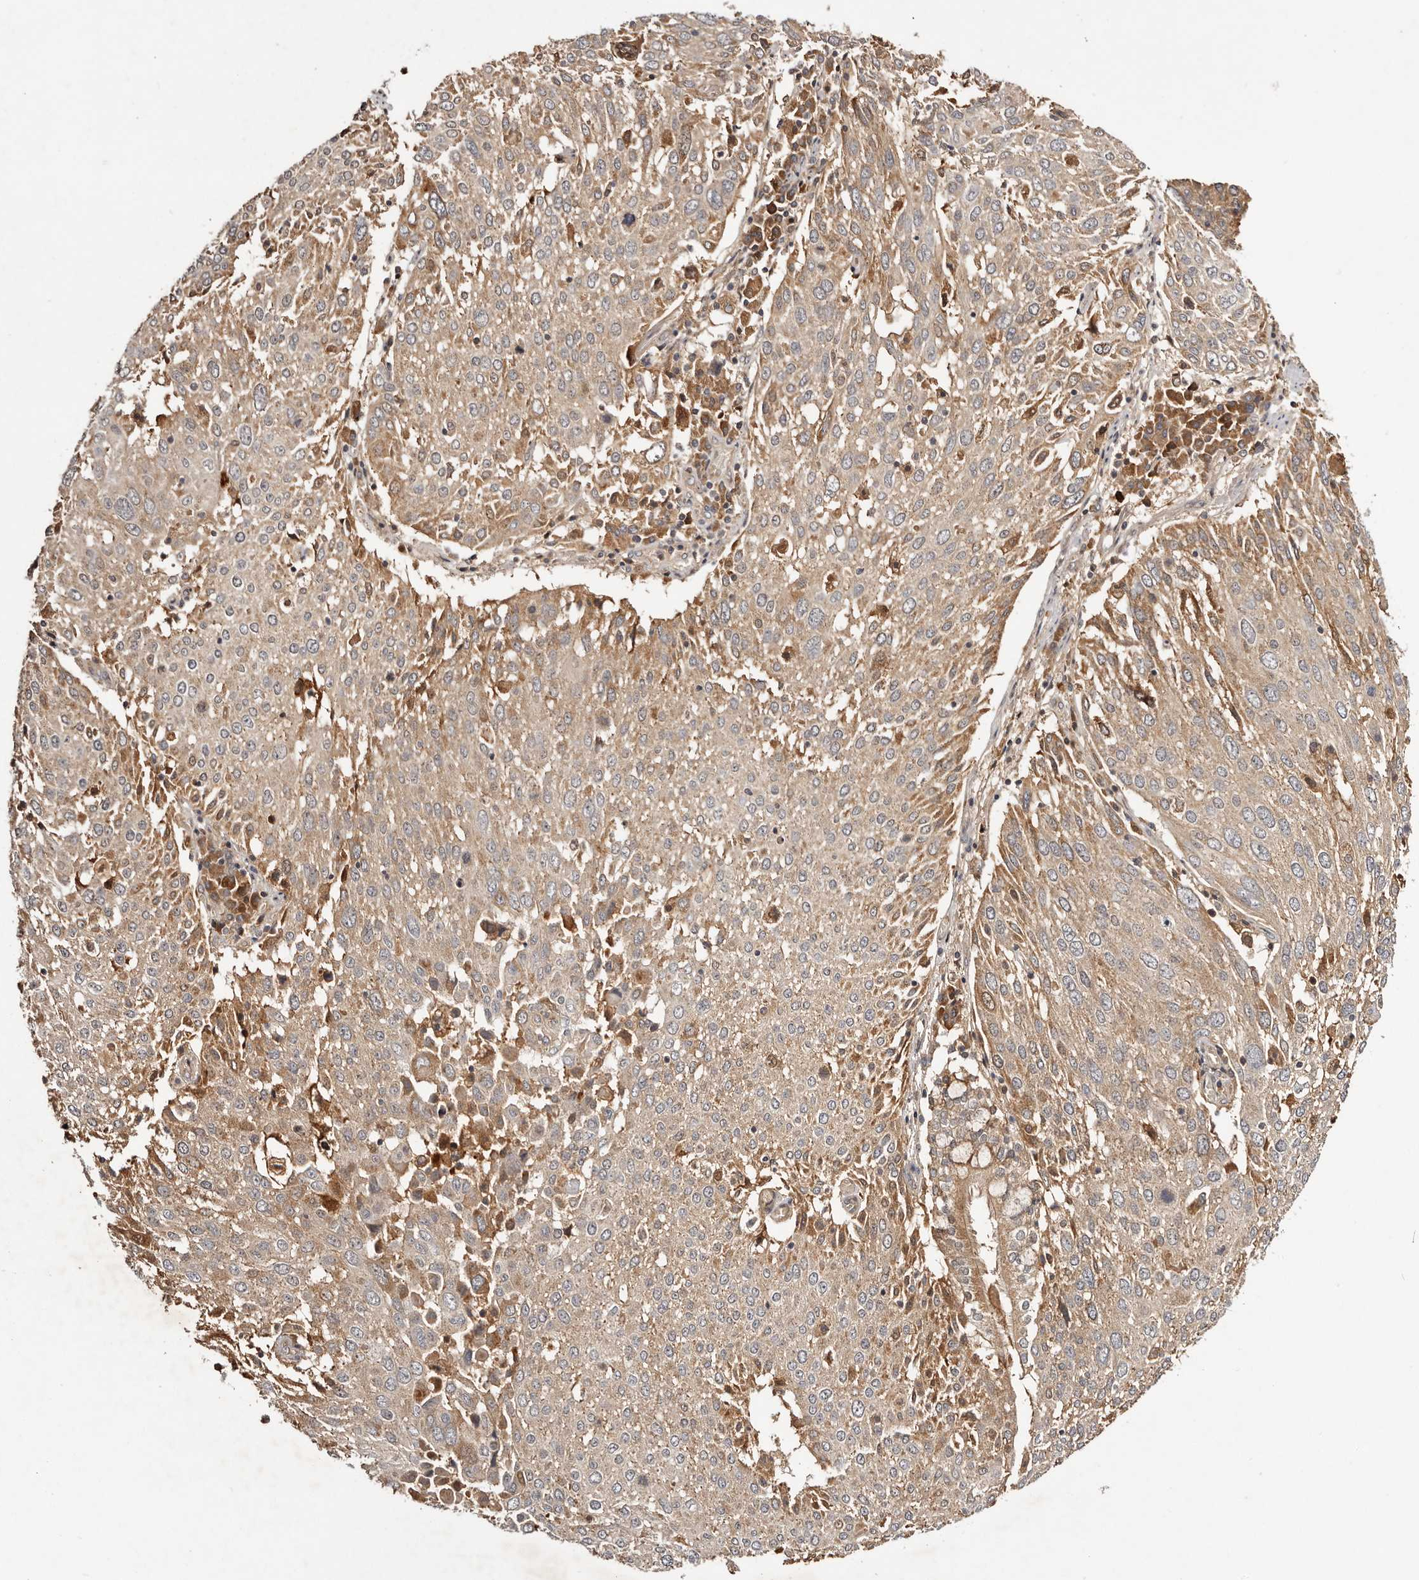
{"staining": {"intensity": "moderate", "quantity": "25%-75%", "location": "cytoplasmic/membranous"}, "tissue": "lung cancer", "cell_type": "Tumor cells", "image_type": "cancer", "snomed": [{"axis": "morphology", "description": "Squamous cell carcinoma, NOS"}, {"axis": "topography", "description": "Lung"}], "caption": "Lung cancer stained for a protein (brown) shows moderate cytoplasmic/membranous positive positivity in approximately 25%-75% of tumor cells.", "gene": "PKIB", "patient": {"sex": "male", "age": 65}}